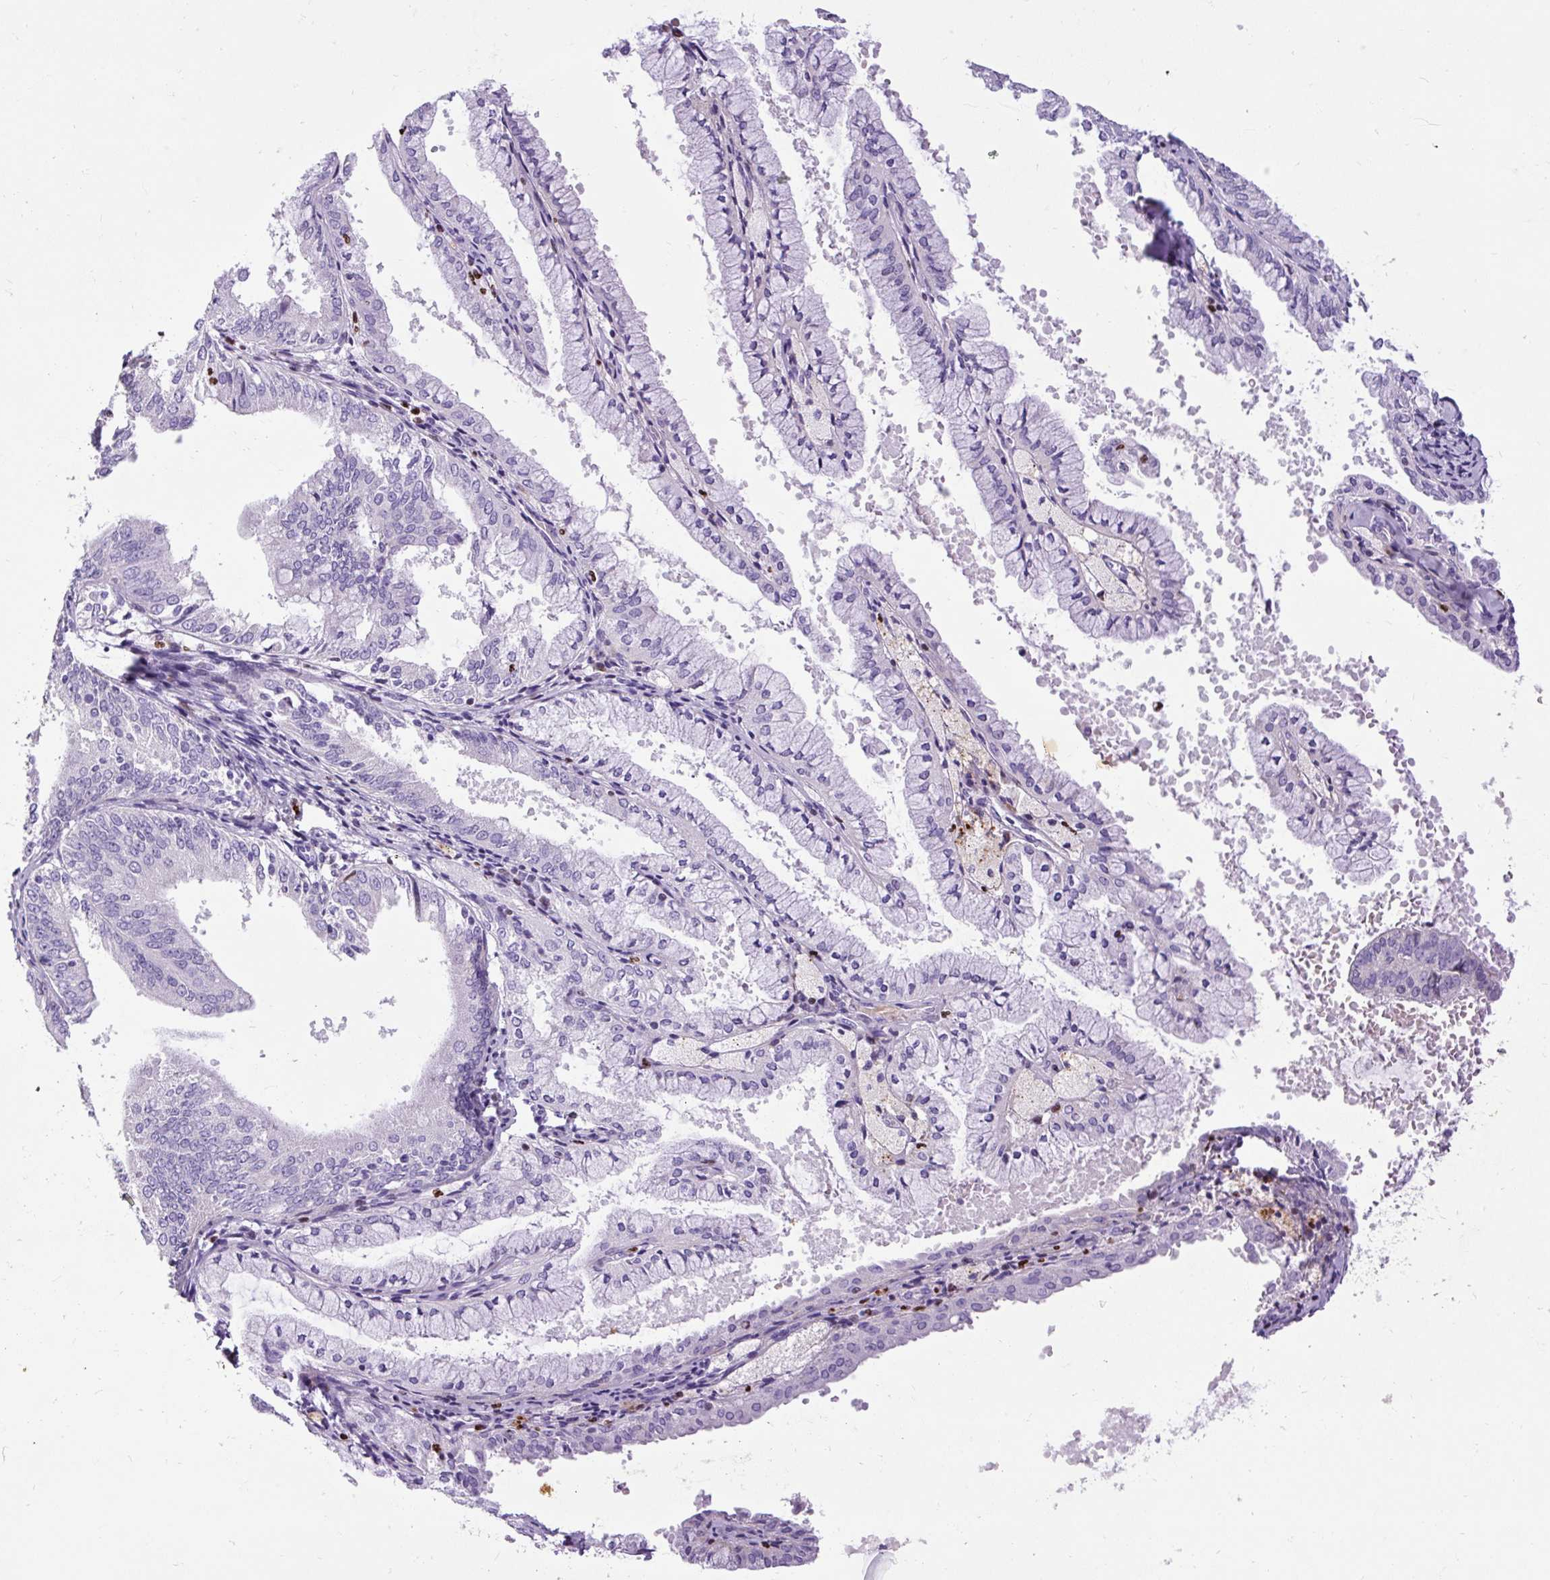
{"staining": {"intensity": "negative", "quantity": "none", "location": "none"}, "tissue": "endometrial cancer", "cell_type": "Tumor cells", "image_type": "cancer", "snomed": [{"axis": "morphology", "description": "Adenocarcinoma, NOS"}, {"axis": "topography", "description": "Endometrium"}], "caption": "Photomicrograph shows no significant protein staining in tumor cells of endometrial cancer (adenocarcinoma).", "gene": "SPC24", "patient": {"sex": "female", "age": 63}}